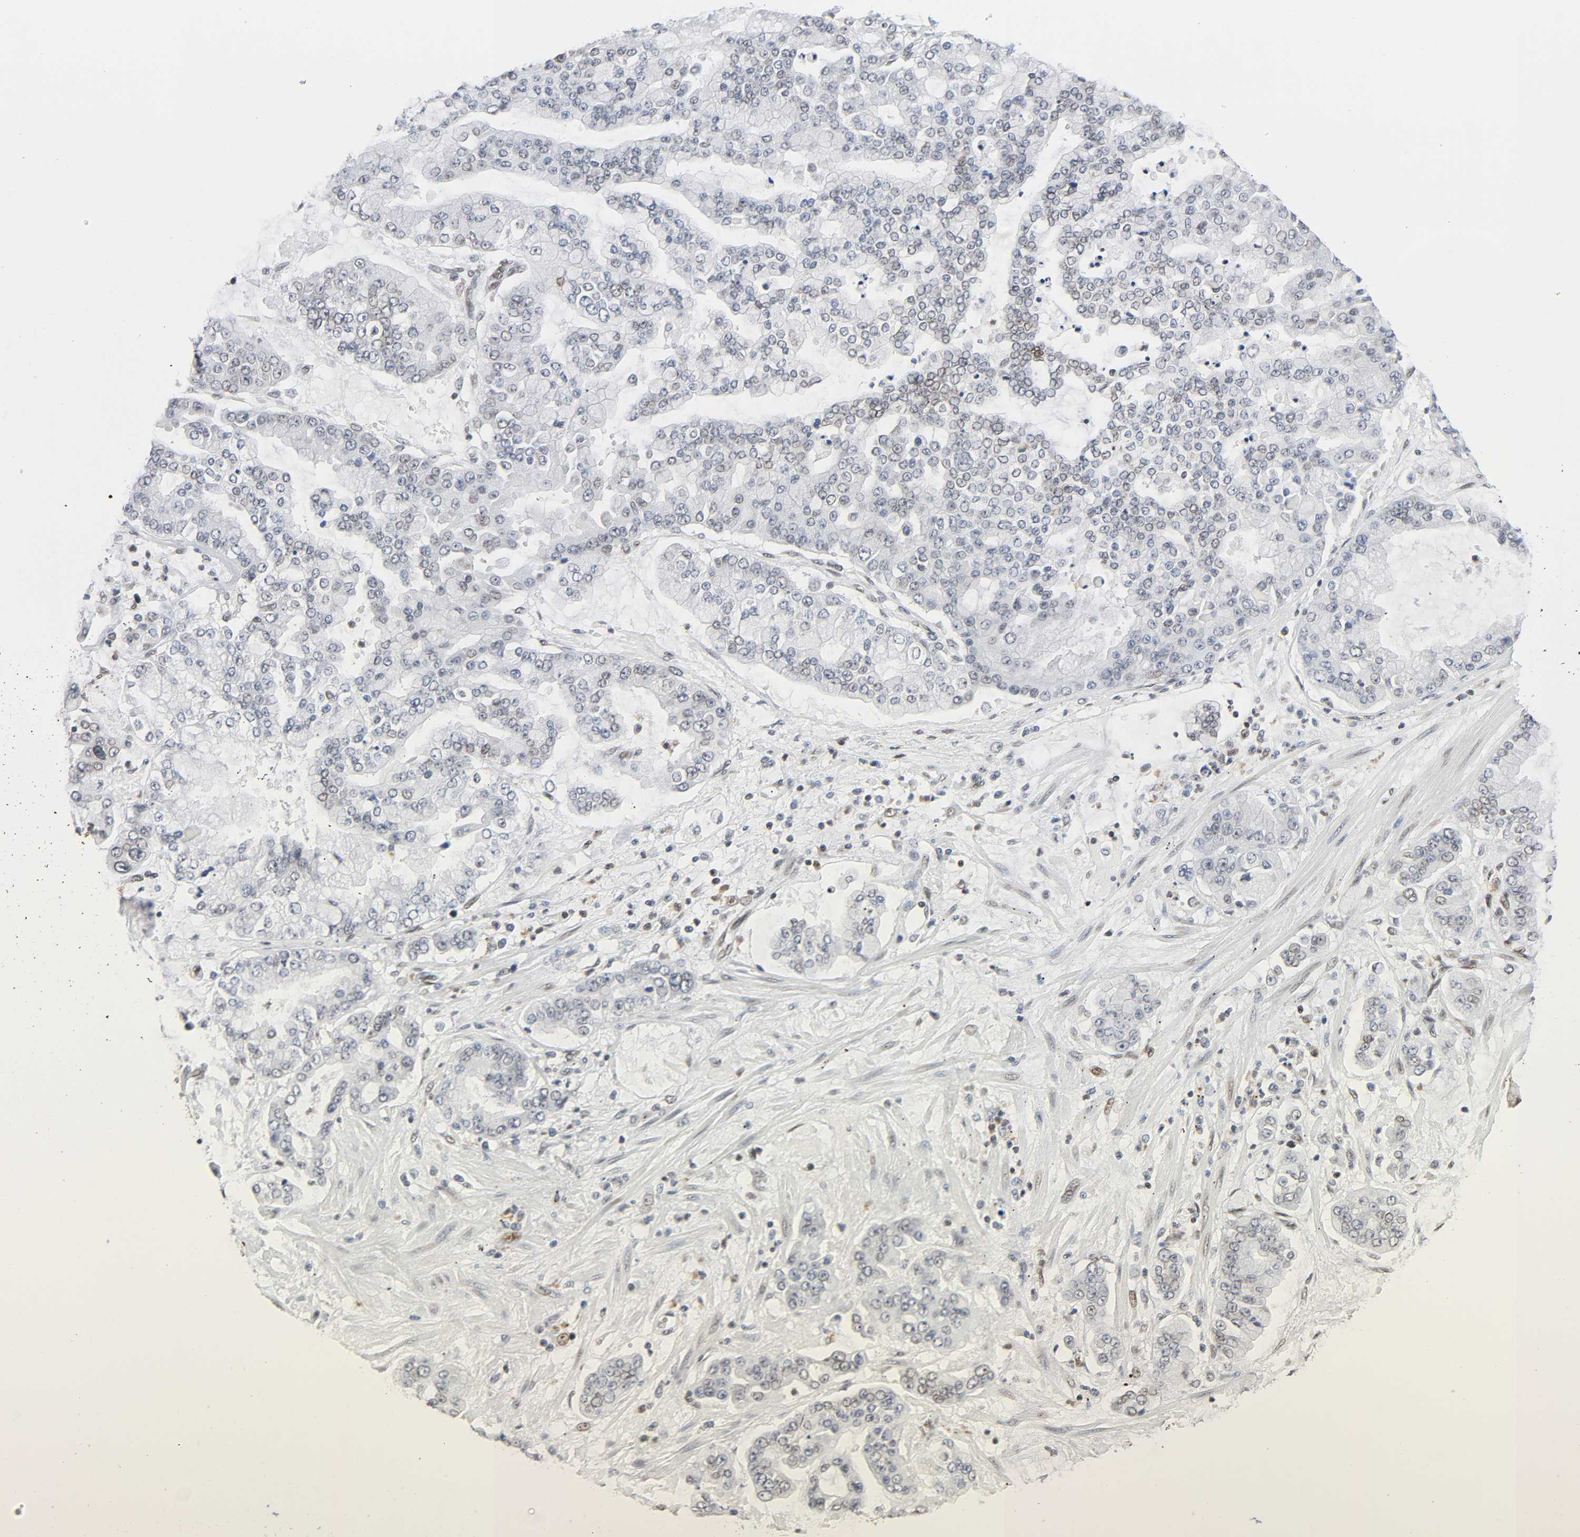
{"staining": {"intensity": "negative", "quantity": "none", "location": "none"}, "tissue": "stomach cancer", "cell_type": "Tumor cells", "image_type": "cancer", "snomed": [{"axis": "morphology", "description": "Normal tissue, NOS"}, {"axis": "morphology", "description": "Adenocarcinoma, NOS"}, {"axis": "topography", "description": "Stomach, upper"}, {"axis": "topography", "description": "Stomach"}], "caption": "Tumor cells are negative for brown protein staining in stomach cancer (adenocarcinoma).", "gene": "SUMO1", "patient": {"sex": "male", "age": 76}}